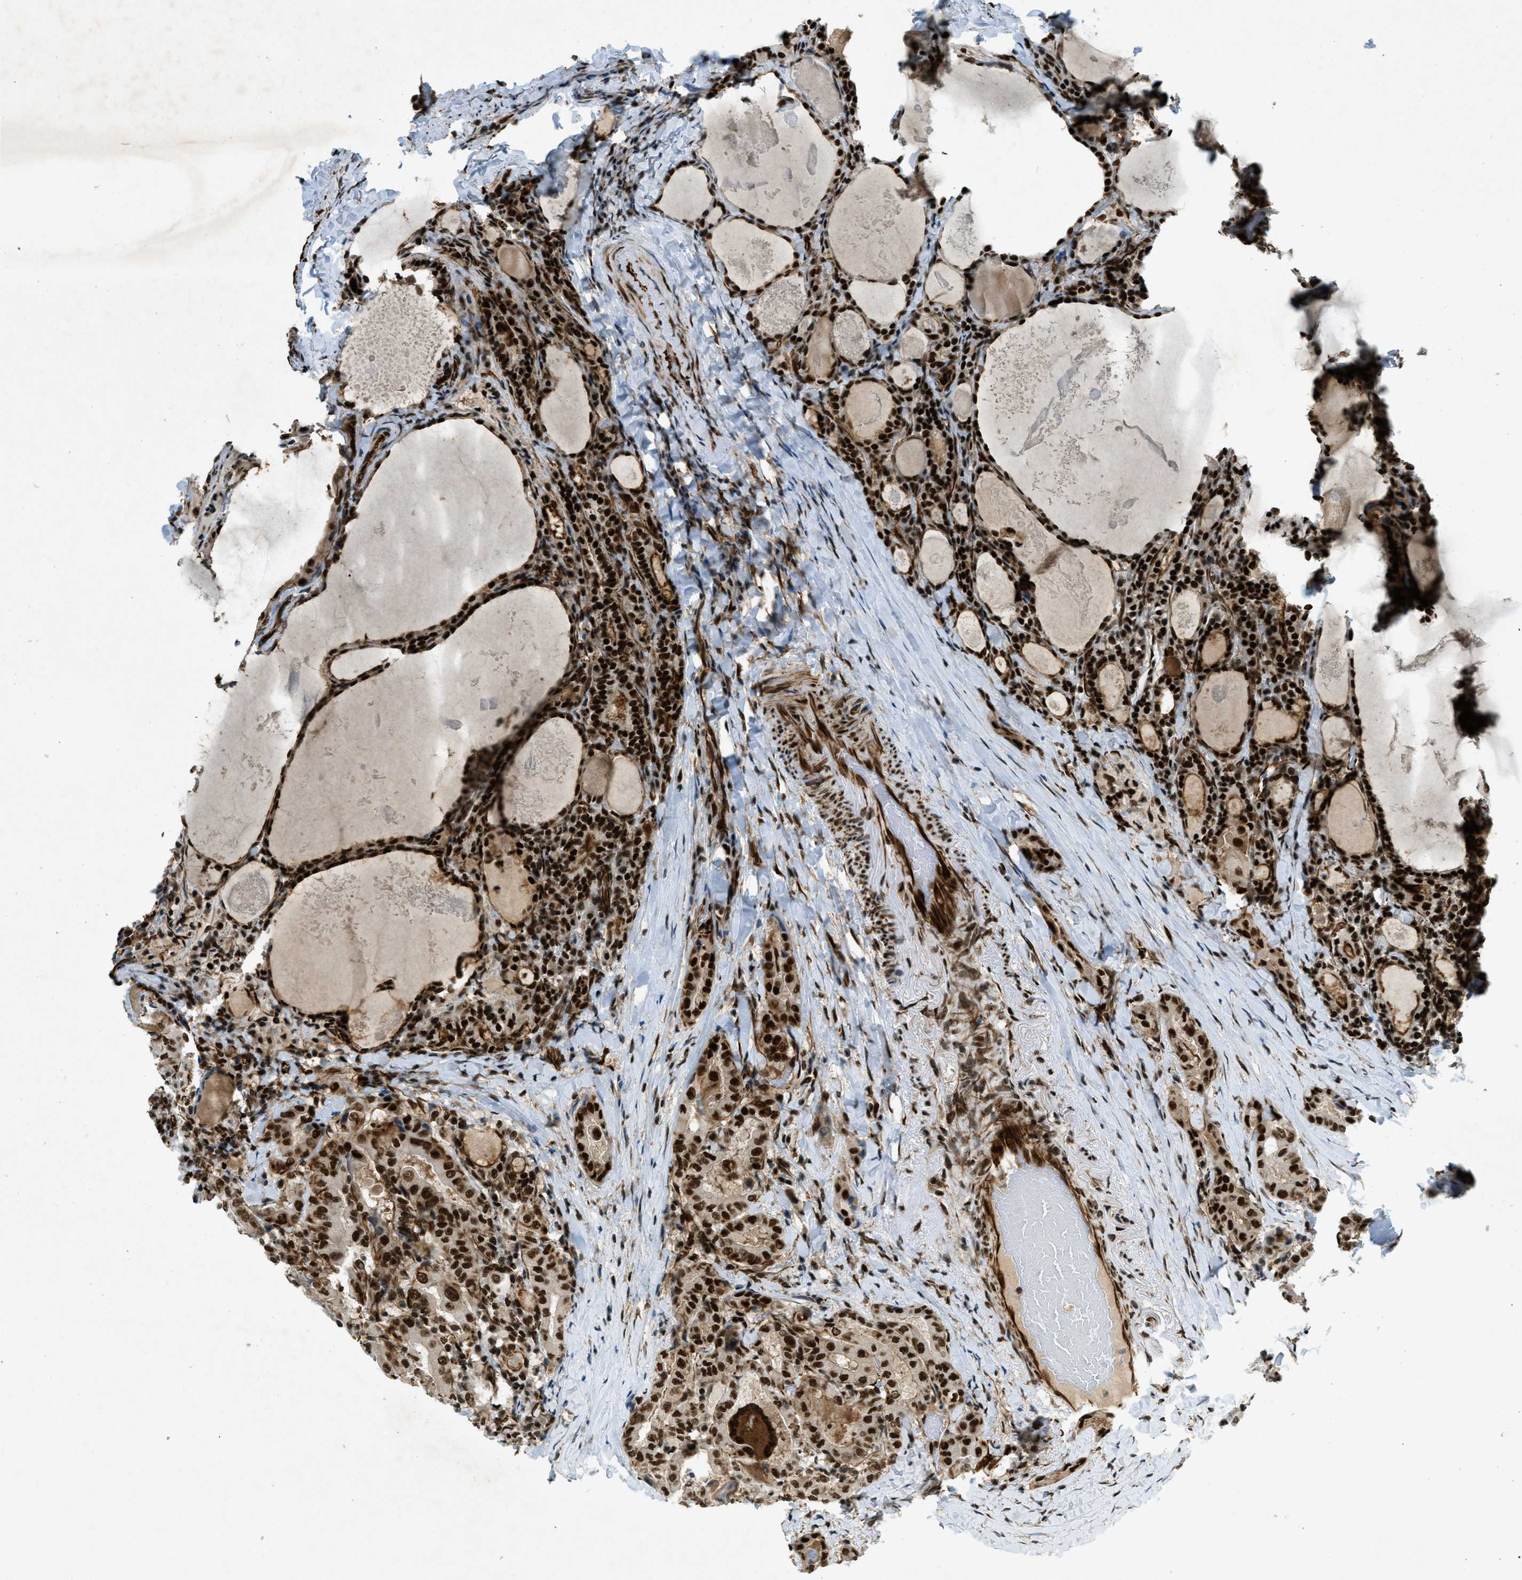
{"staining": {"intensity": "strong", "quantity": ">75%", "location": "nuclear"}, "tissue": "thyroid cancer", "cell_type": "Tumor cells", "image_type": "cancer", "snomed": [{"axis": "morphology", "description": "Papillary adenocarcinoma, NOS"}, {"axis": "topography", "description": "Thyroid gland"}], "caption": "A brown stain highlights strong nuclear positivity of a protein in thyroid papillary adenocarcinoma tumor cells.", "gene": "ZFR", "patient": {"sex": "female", "age": 42}}